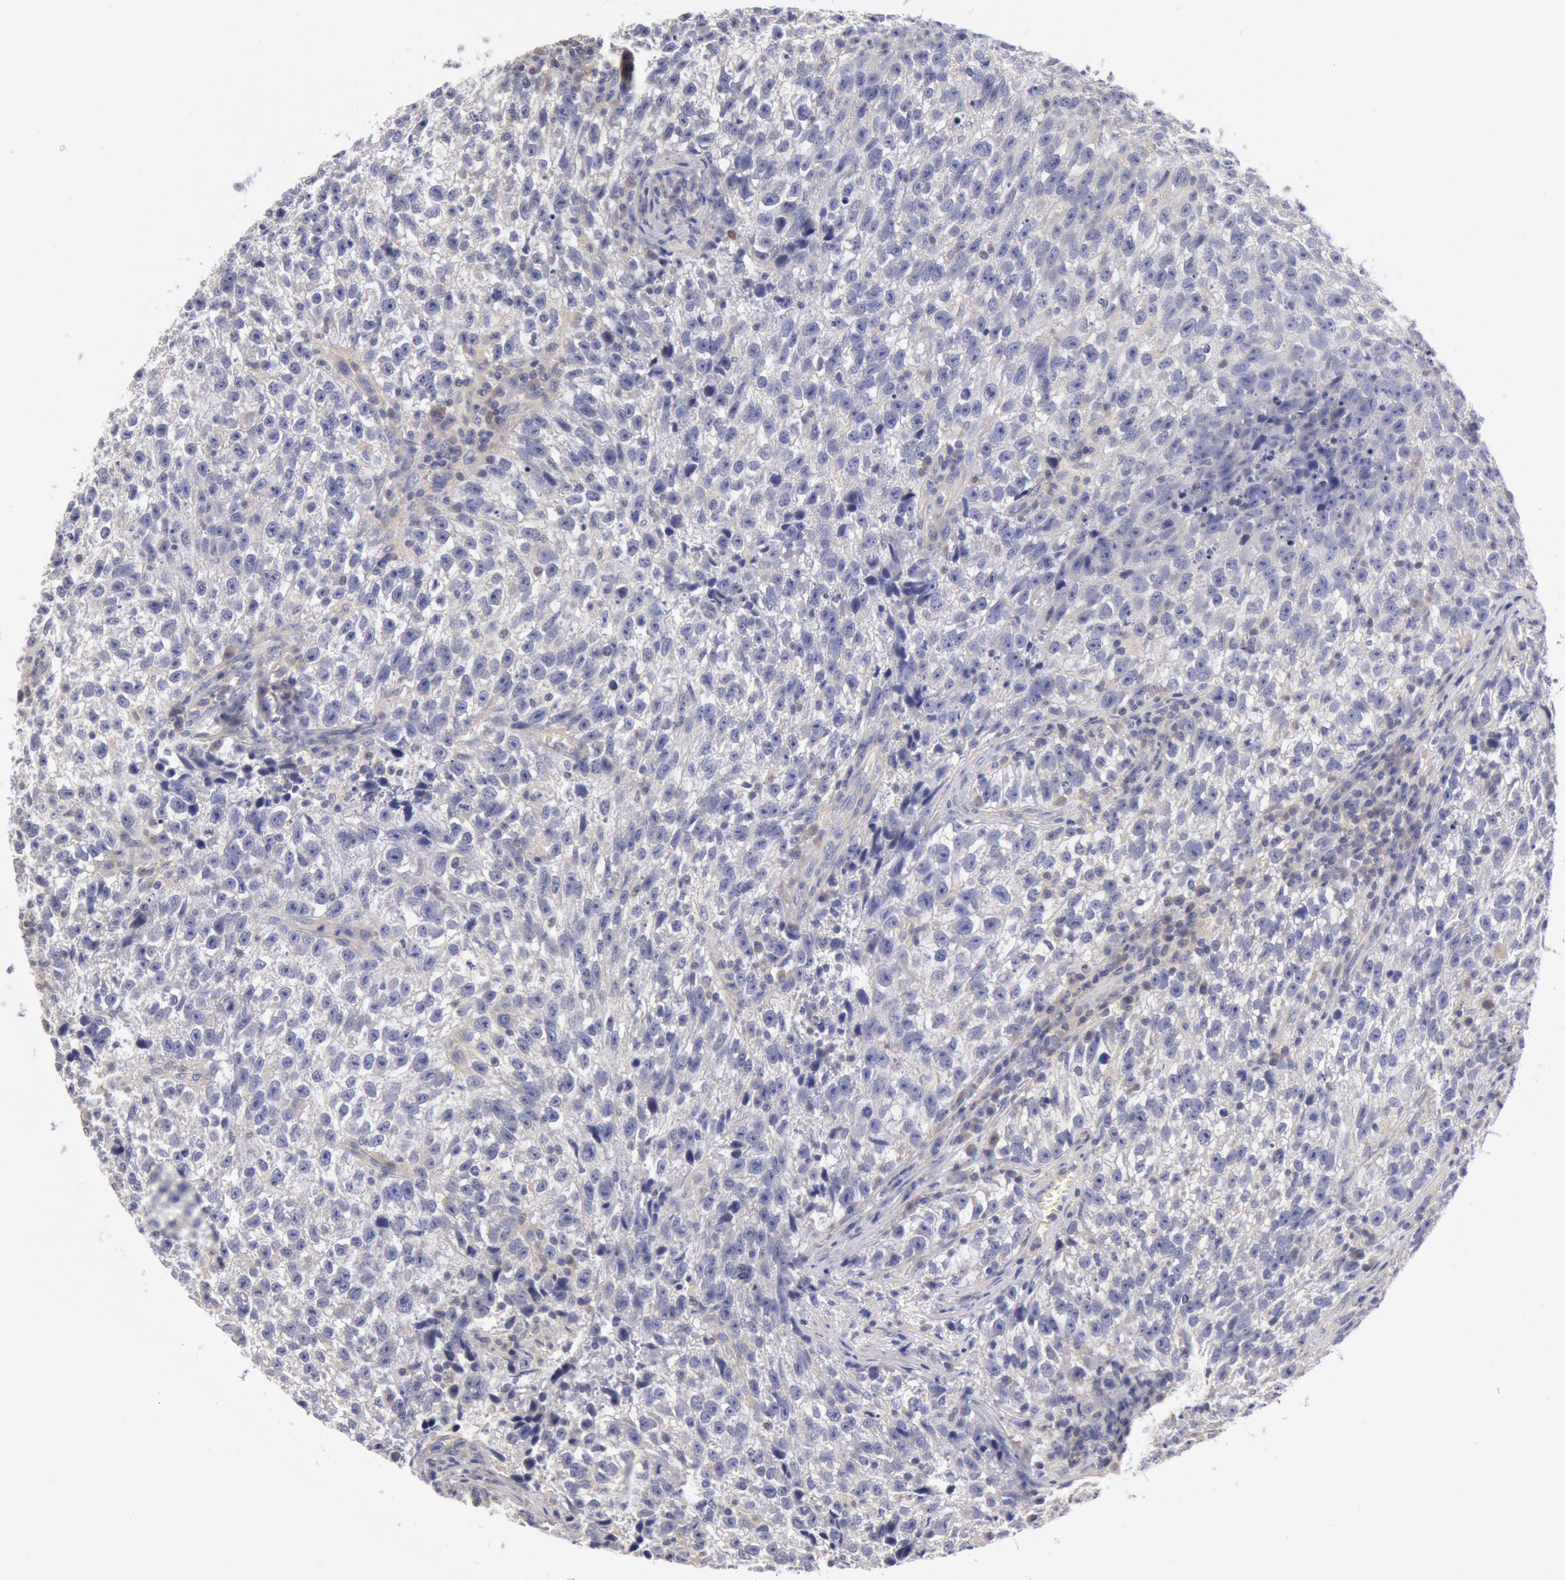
{"staining": {"intensity": "negative", "quantity": "none", "location": "none"}, "tissue": "testis cancer", "cell_type": "Tumor cells", "image_type": "cancer", "snomed": [{"axis": "morphology", "description": "Seminoma, NOS"}, {"axis": "topography", "description": "Testis"}], "caption": "Tumor cells show no significant protein expression in testis cancer. The staining was performed using DAB to visualize the protein expression in brown, while the nuclei were stained in blue with hematoxylin (Magnification: 20x).", "gene": "TMED8", "patient": {"sex": "male", "age": 38}}